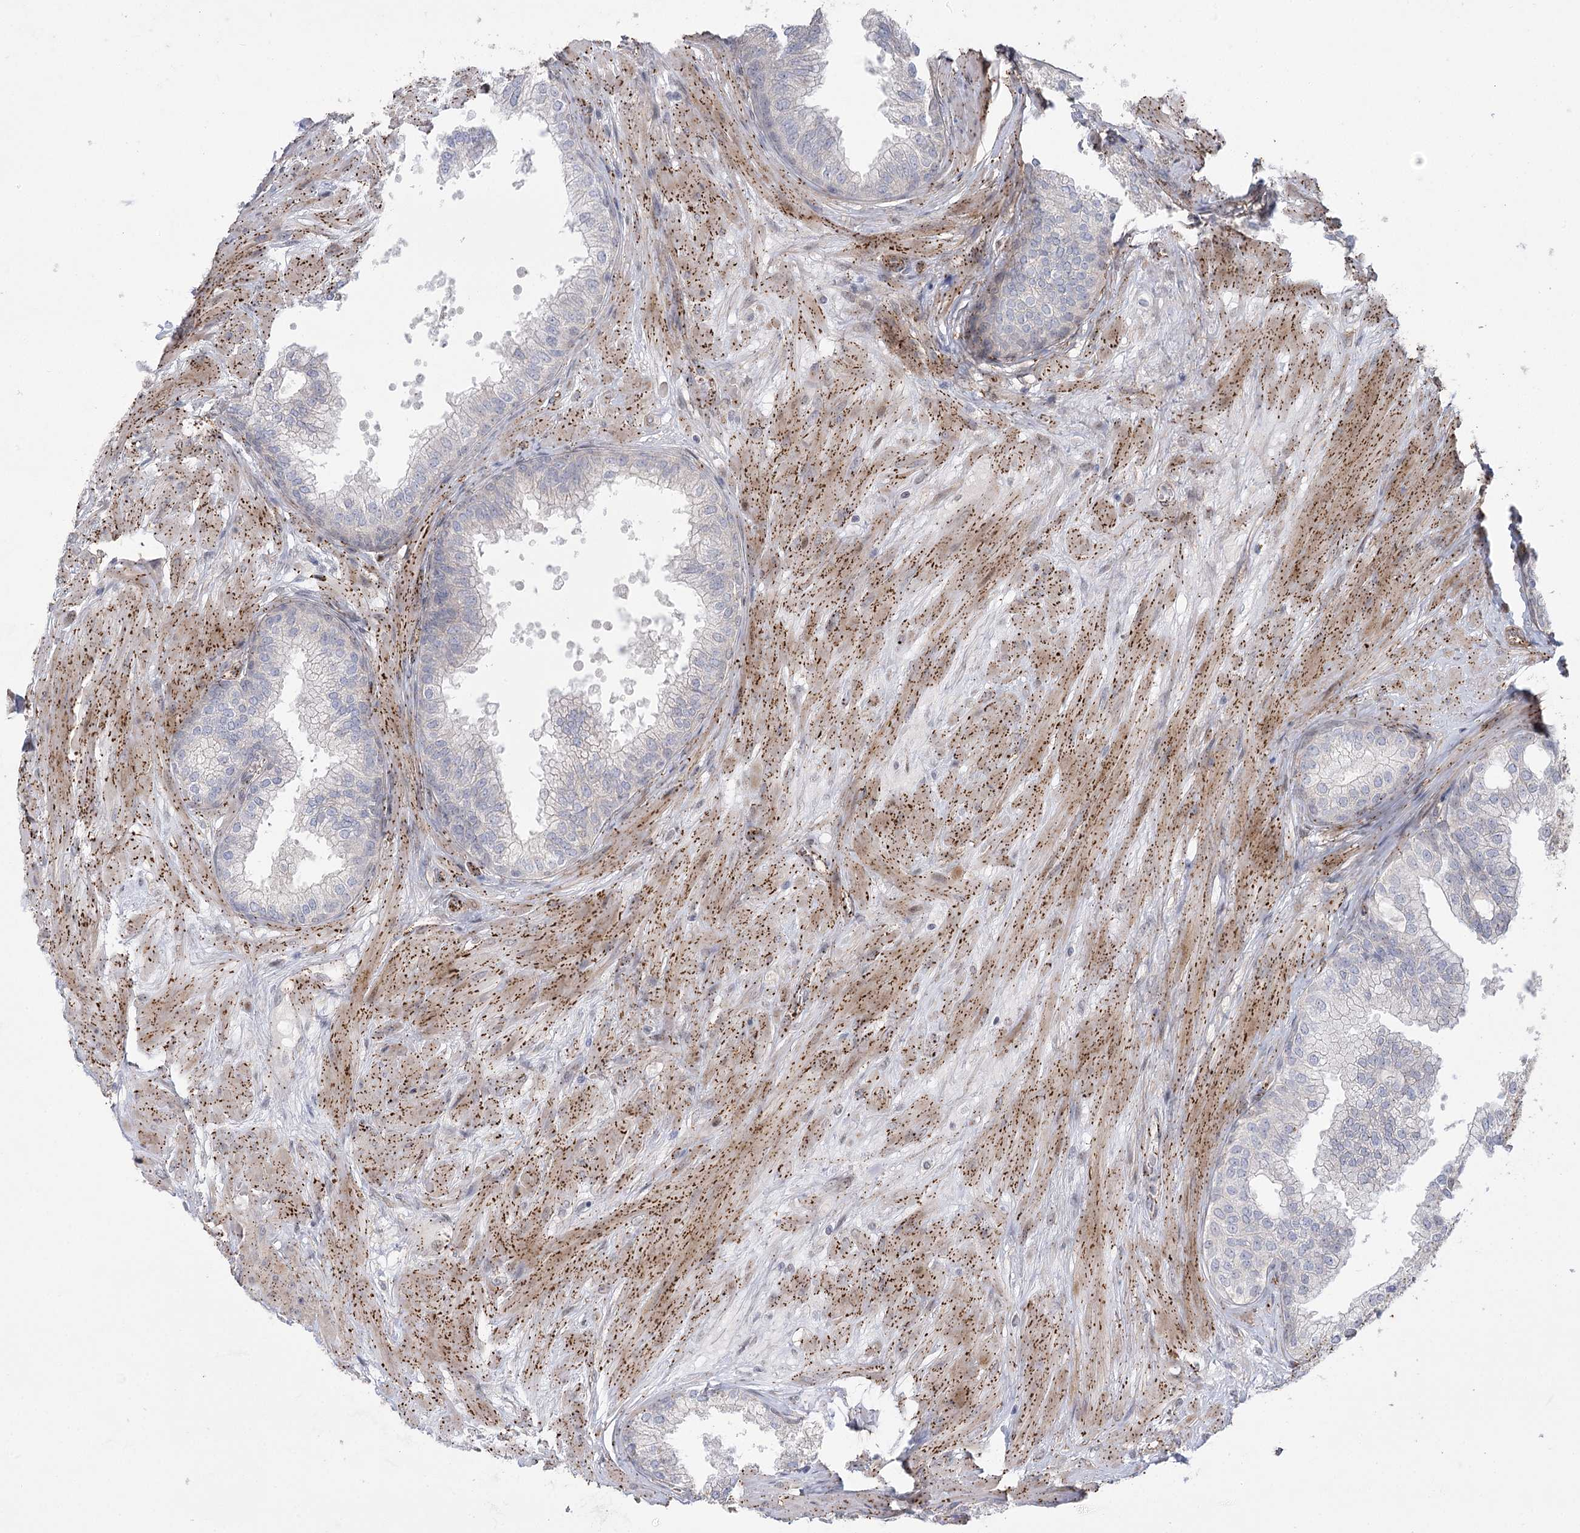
{"staining": {"intensity": "negative", "quantity": "none", "location": "none"}, "tissue": "prostate", "cell_type": "Glandular cells", "image_type": "normal", "snomed": [{"axis": "morphology", "description": "Normal tissue, NOS"}, {"axis": "topography", "description": "Prostate"}], "caption": "Prostate stained for a protein using immunohistochemistry (IHC) exhibits no staining glandular cells.", "gene": "AMTN", "patient": {"sex": "male", "age": 60}}